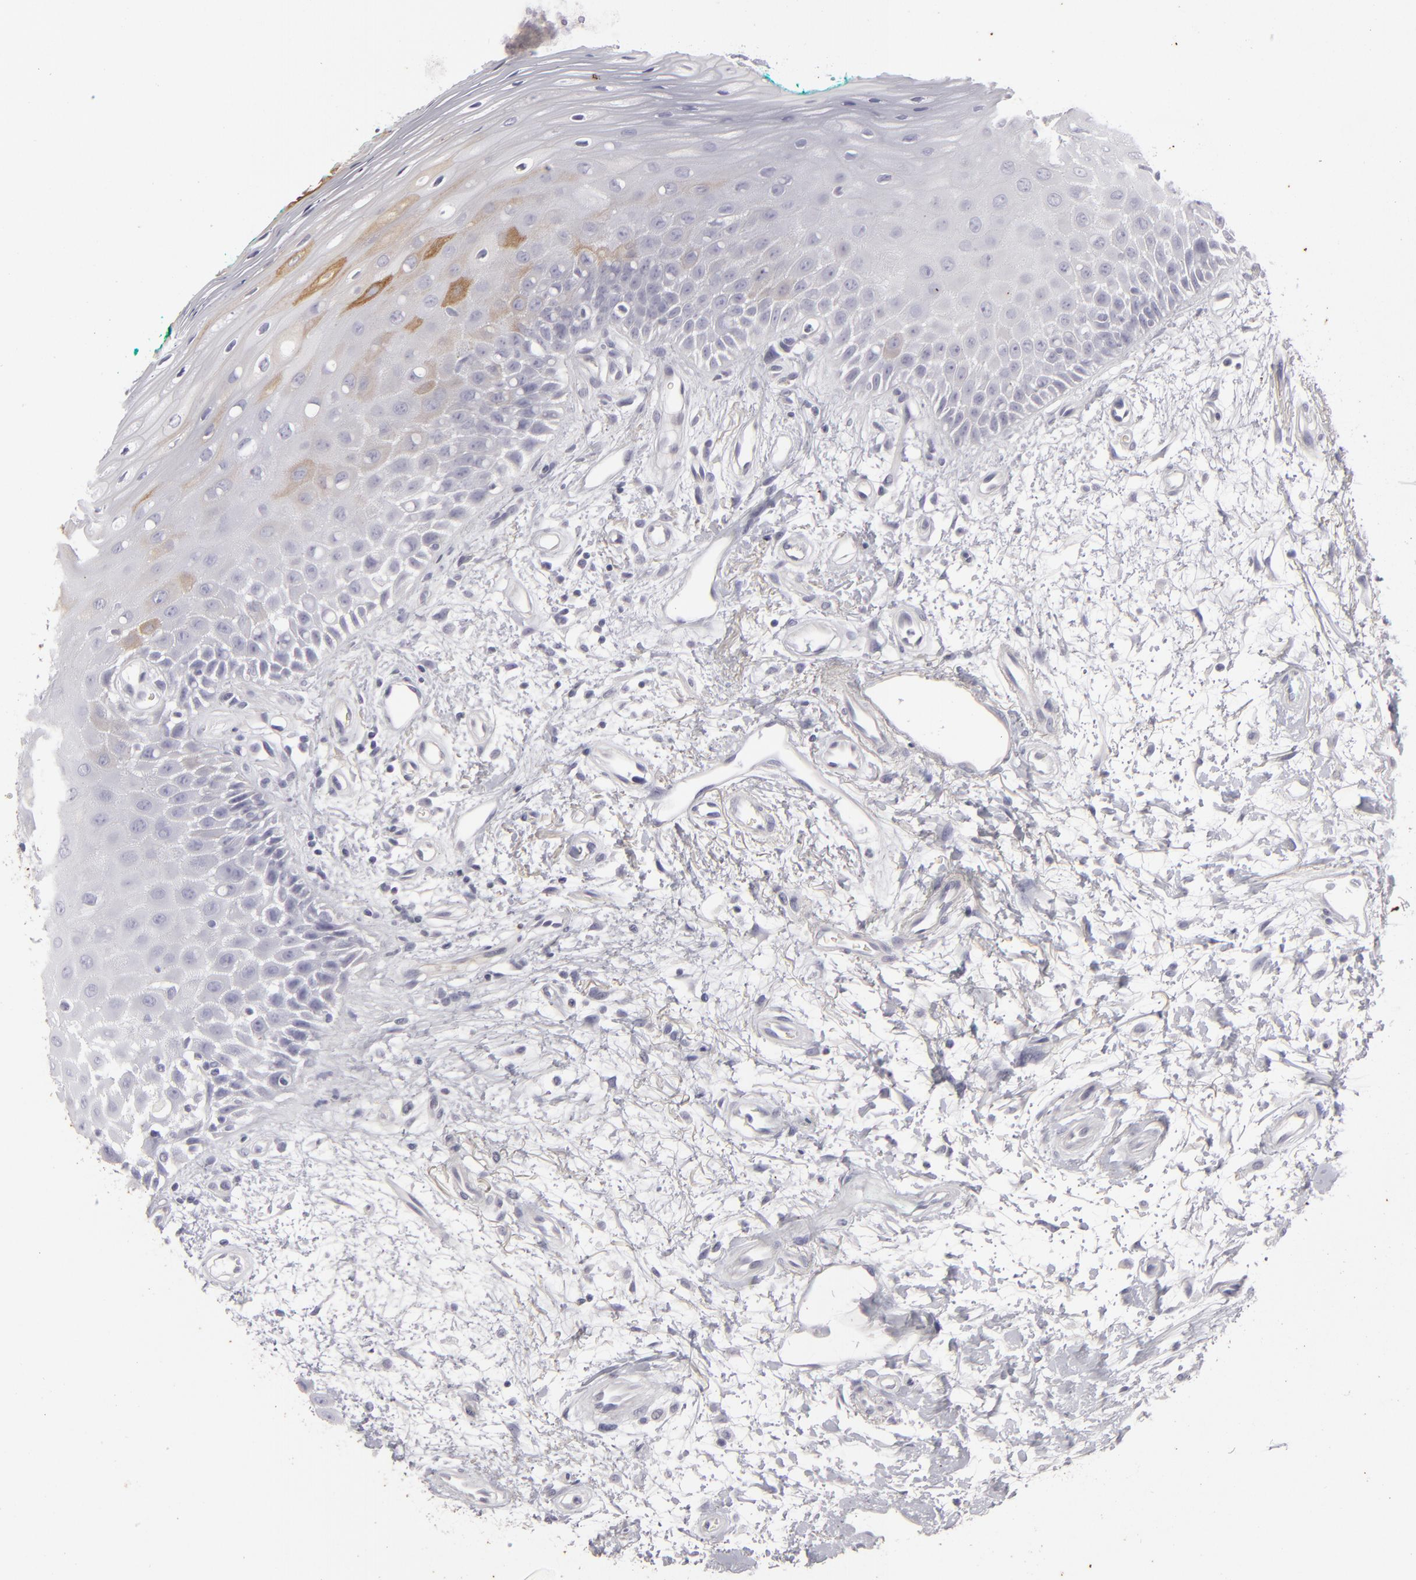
{"staining": {"intensity": "moderate", "quantity": "25%-75%", "location": "cytoplasmic/membranous"}, "tissue": "oral mucosa", "cell_type": "Squamous epithelial cells", "image_type": "normal", "snomed": [{"axis": "morphology", "description": "Normal tissue, NOS"}, {"axis": "morphology", "description": "Squamous cell carcinoma, NOS"}, {"axis": "topography", "description": "Skeletal muscle"}, {"axis": "topography", "description": "Oral tissue"}, {"axis": "topography", "description": "Head-Neck"}], "caption": "IHC histopathology image of normal oral mucosa stained for a protein (brown), which shows medium levels of moderate cytoplasmic/membranous positivity in approximately 25%-75% of squamous epithelial cells.", "gene": "KRT1", "patient": {"sex": "female", "age": 84}}